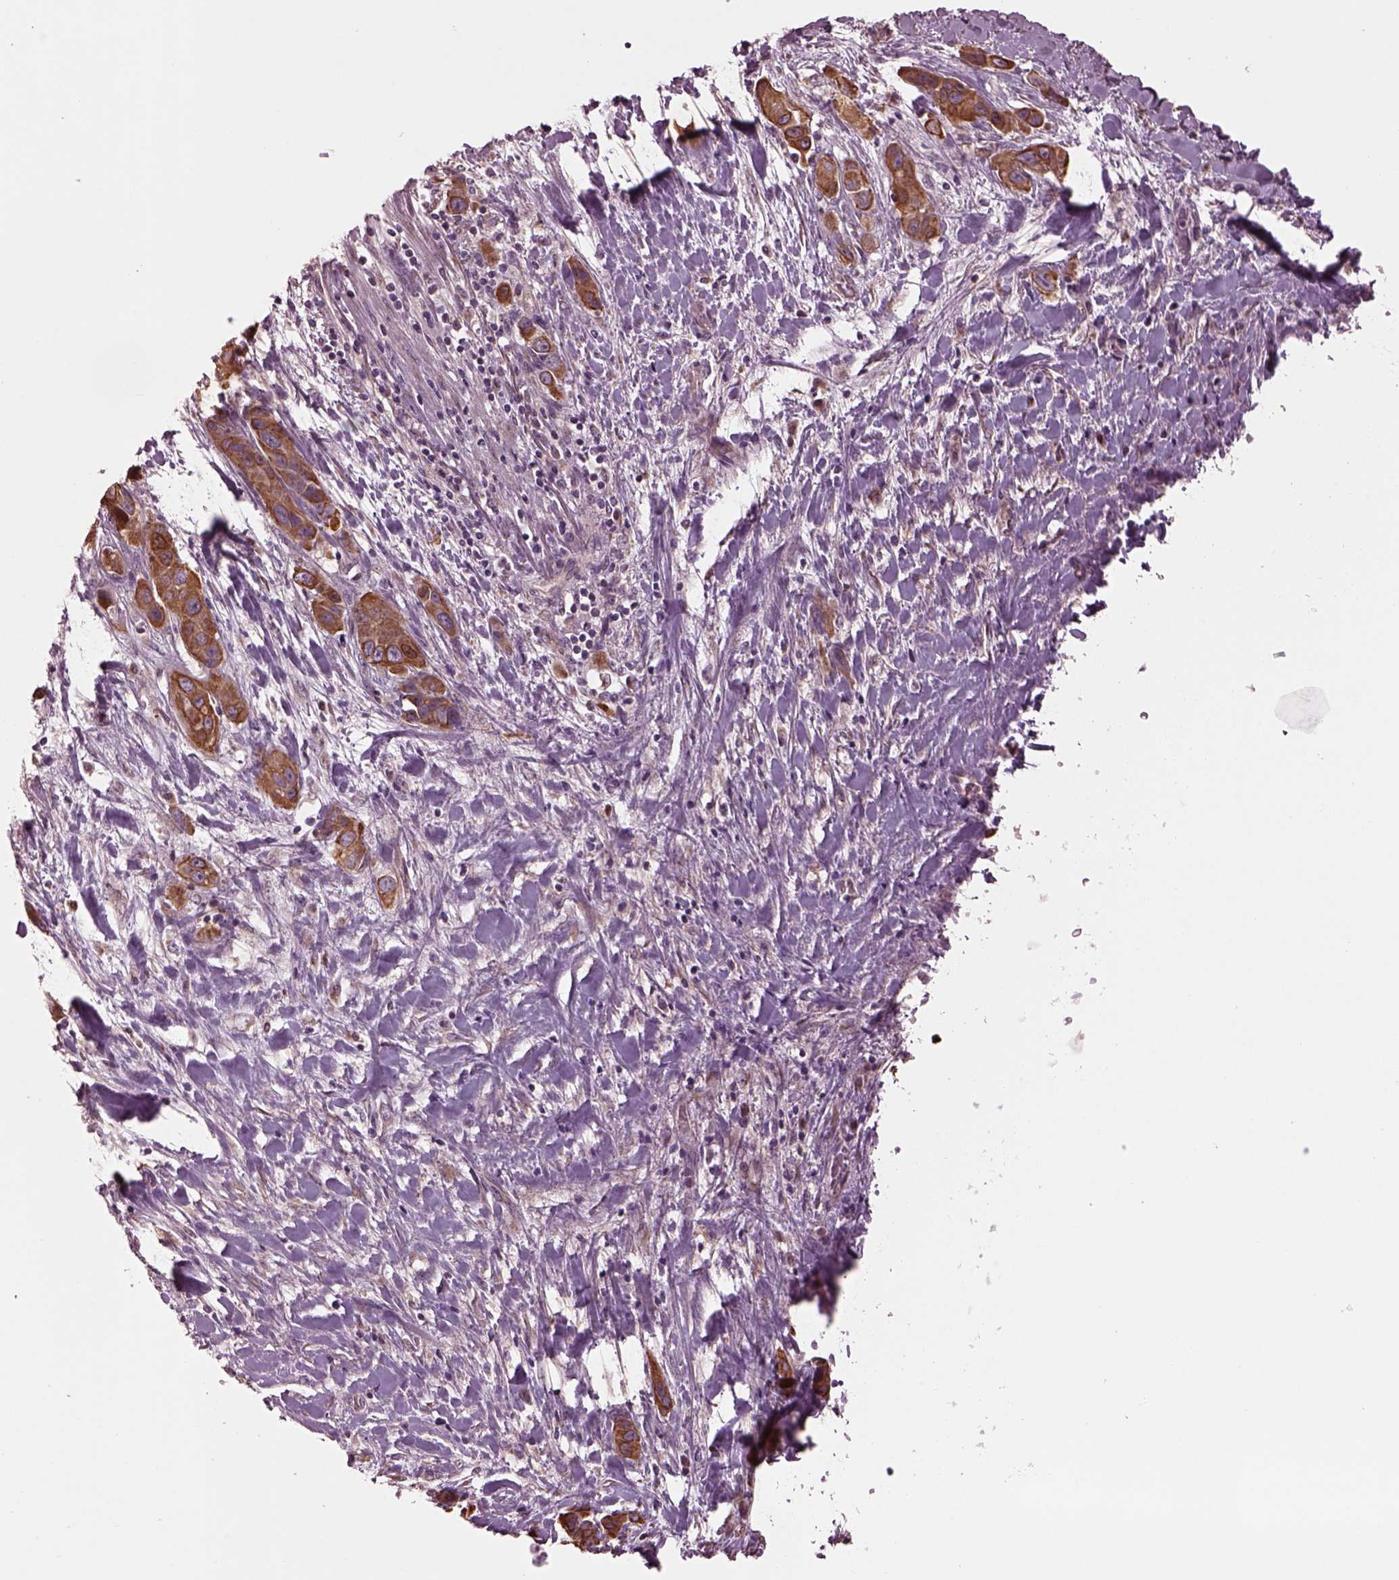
{"staining": {"intensity": "moderate", "quantity": ">75%", "location": "cytoplasmic/membranous"}, "tissue": "liver cancer", "cell_type": "Tumor cells", "image_type": "cancer", "snomed": [{"axis": "morphology", "description": "Cholangiocarcinoma"}, {"axis": "topography", "description": "Liver"}], "caption": "This is a photomicrograph of immunohistochemistry (IHC) staining of liver cholangiocarcinoma, which shows moderate expression in the cytoplasmic/membranous of tumor cells.", "gene": "RUFY3", "patient": {"sex": "female", "age": 52}}